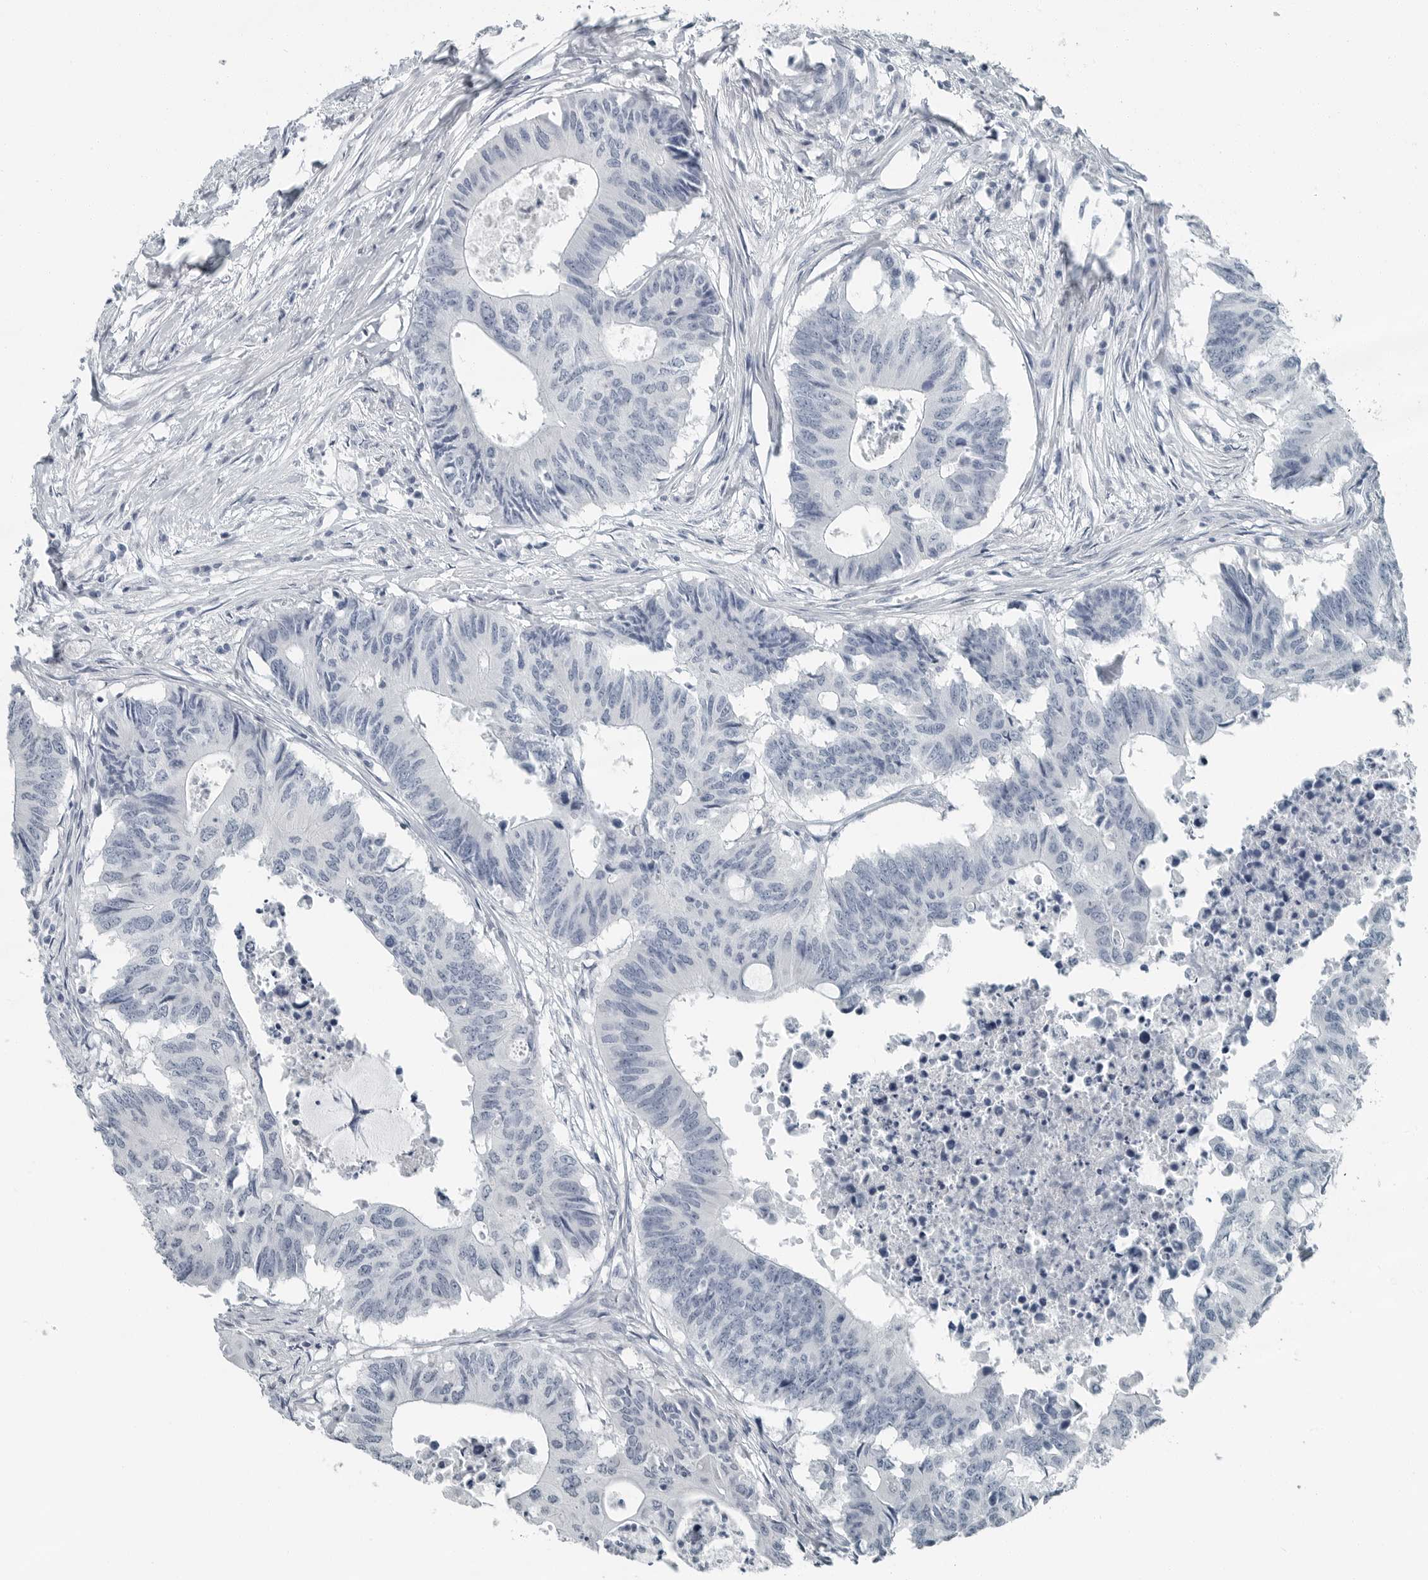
{"staining": {"intensity": "negative", "quantity": "none", "location": "none"}, "tissue": "colorectal cancer", "cell_type": "Tumor cells", "image_type": "cancer", "snomed": [{"axis": "morphology", "description": "Adenocarcinoma, NOS"}, {"axis": "topography", "description": "Colon"}], "caption": "DAB immunohistochemical staining of human colorectal cancer demonstrates no significant expression in tumor cells.", "gene": "FABP6", "patient": {"sex": "male", "age": 71}}